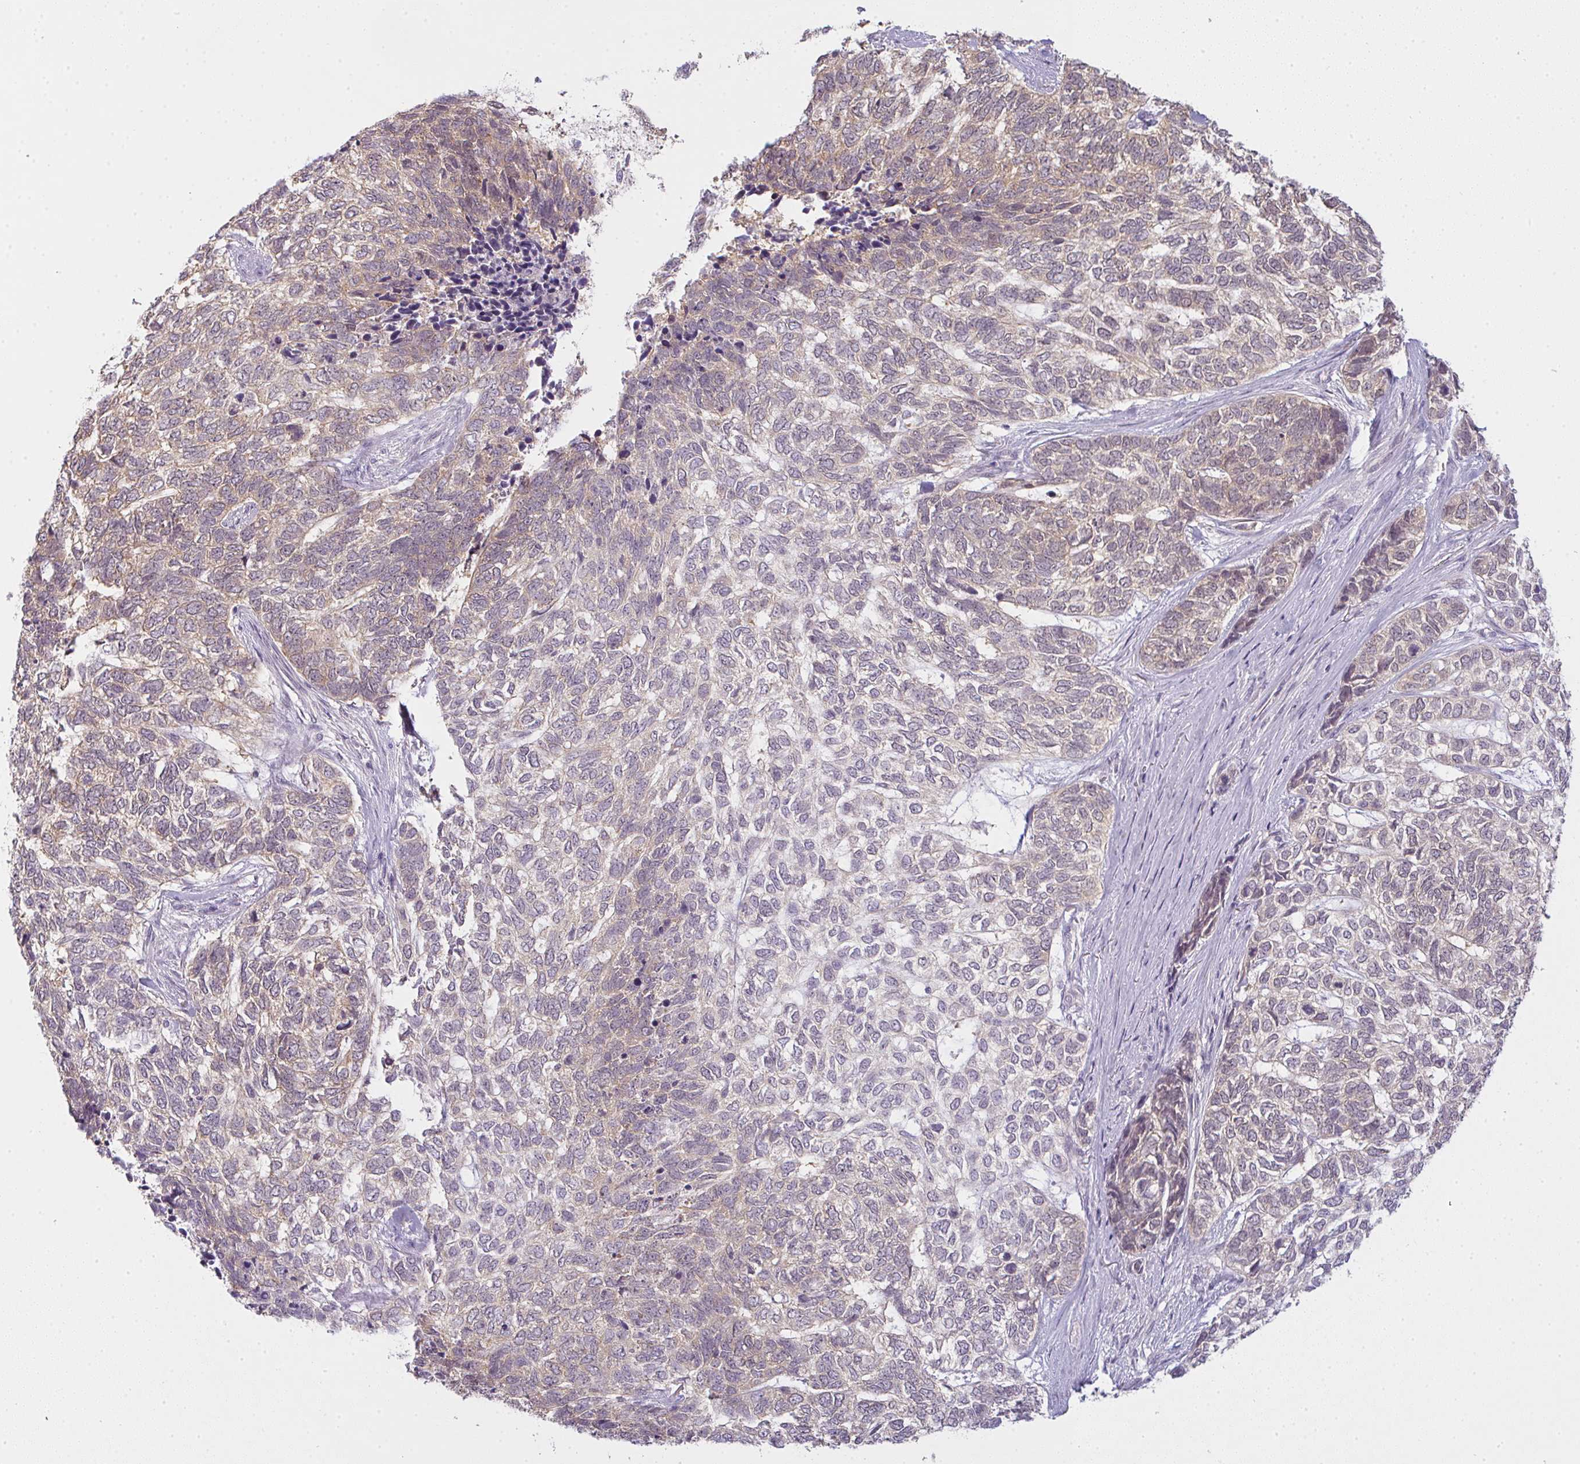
{"staining": {"intensity": "weak", "quantity": "<25%", "location": "cytoplasmic/membranous"}, "tissue": "skin cancer", "cell_type": "Tumor cells", "image_type": "cancer", "snomed": [{"axis": "morphology", "description": "Basal cell carcinoma"}, {"axis": "topography", "description": "Skin"}], "caption": "DAB immunohistochemical staining of human skin cancer (basal cell carcinoma) exhibits no significant expression in tumor cells.", "gene": "CSE1L", "patient": {"sex": "female", "age": 65}}